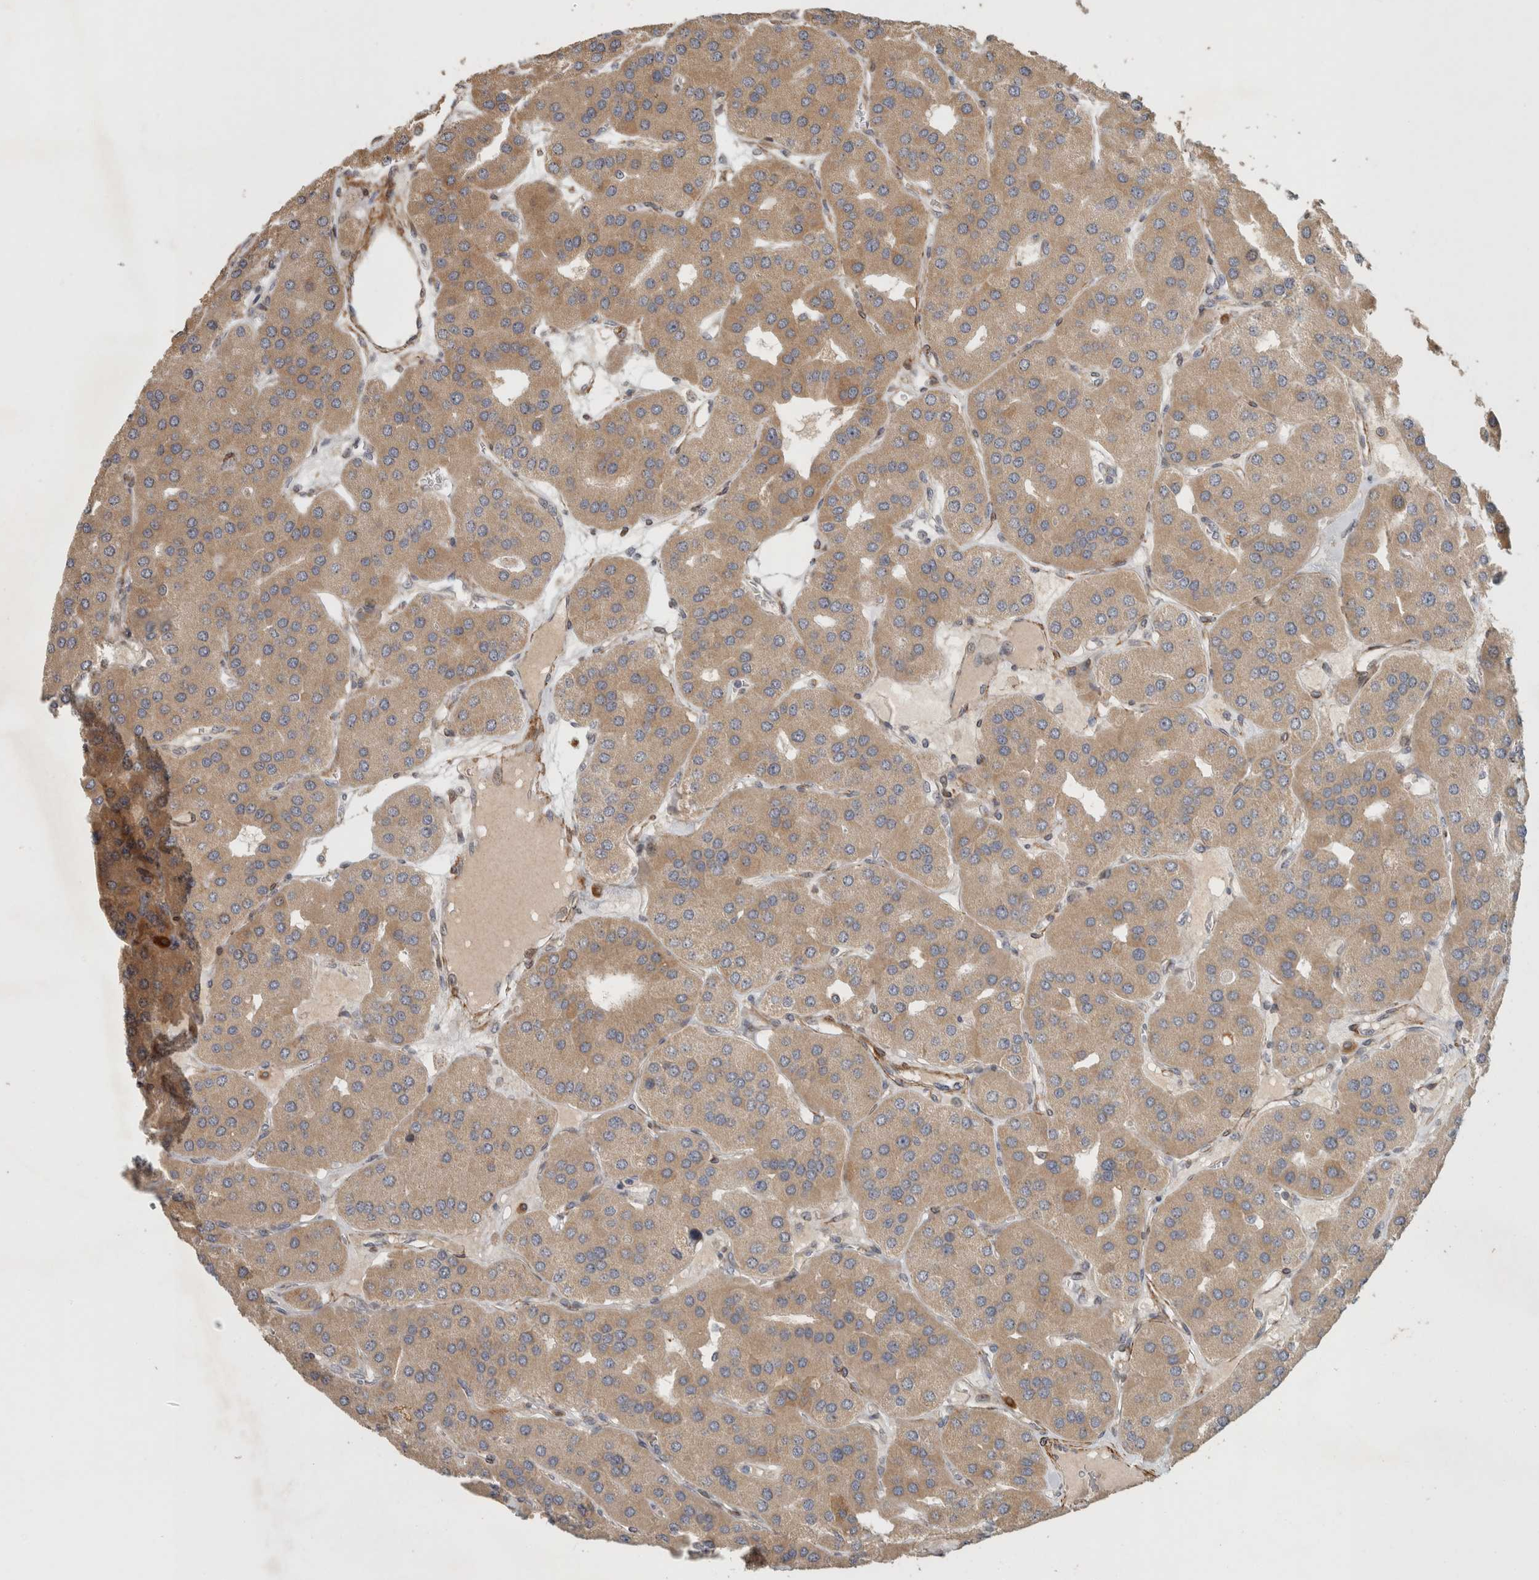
{"staining": {"intensity": "weak", "quantity": ">75%", "location": "cytoplasmic/membranous"}, "tissue": "parathyroid gland", "cell_type": "Glandular cells", "image_type": "normal", "snomed": [{"axis": "morphology", "description": "Normal tissue, NOS"}, {"axis": "morphology", "description": "Adenoma, NOS"}, {"axis": "topography", "description": "Parathyroid gland"}], "caption": "The immunohistochemical stain highlights weak cytoplasmic/membranous staining in glandular cells of benign parathyroid gland. The protein of interest is shown in brown color, while the nuclei are stained blue.", "gene": "SIPA1L2", "patient": {"sex": "female", "age": 86}}